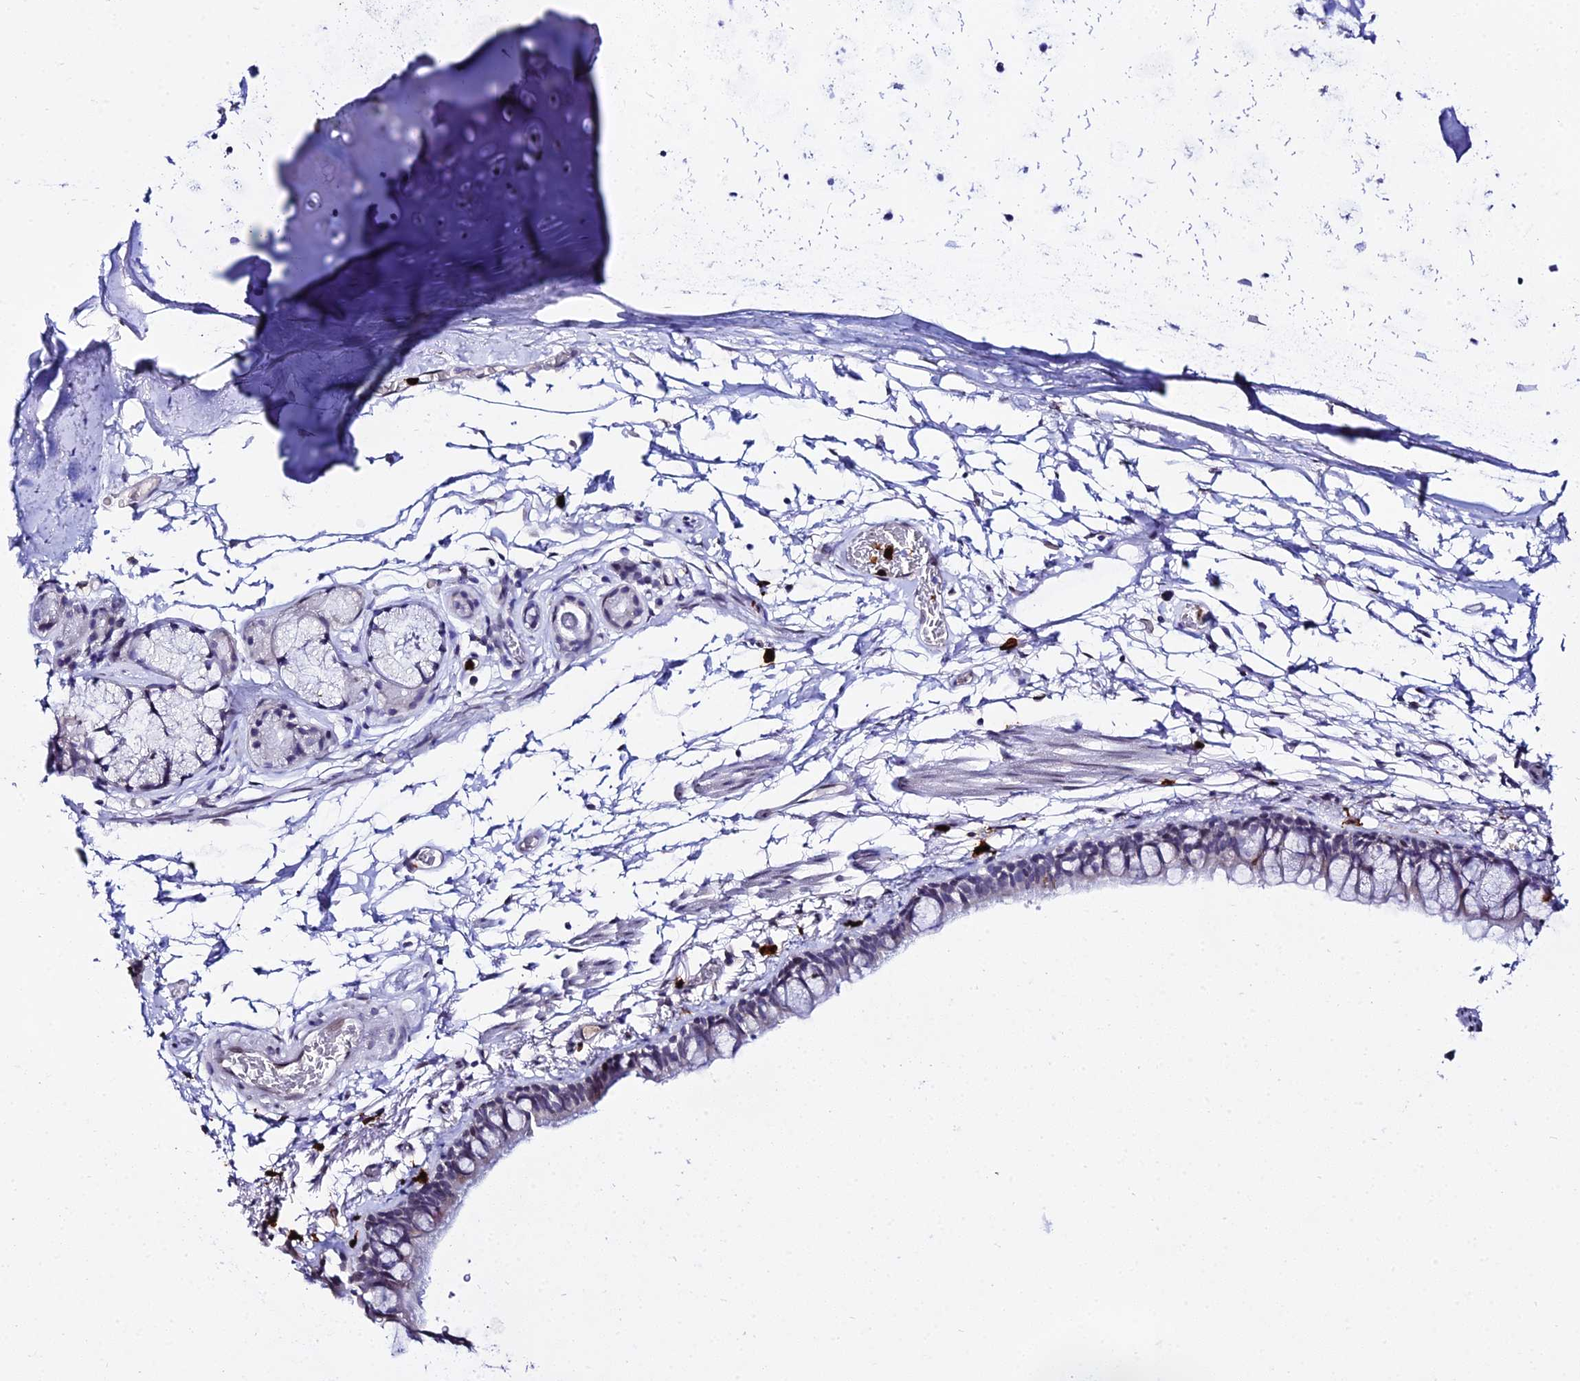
{"staining": {"intensity": "weak", "quantity": "25%-75%", "location": "cytoplasmic/membranous"}, "tissue": "bronchus", "cell_type": "Respiratory epithelial cells", "image_type": "normal", "snomed": [{"axis": "morphology", "description": "Normal tissue, NOS"}, {"axis": "topography", "description": "Cartilage tissue"}], "caption": "A low amount of weak cytoplasmic/membranous positivity is present in approximately 25%-75% of respiratory epithelial cells in normal bronchus. (IHC, brightfield microscopy, high magnification).", "gene": "MCM10", "patient": {"sex": "male", "age": 63}}